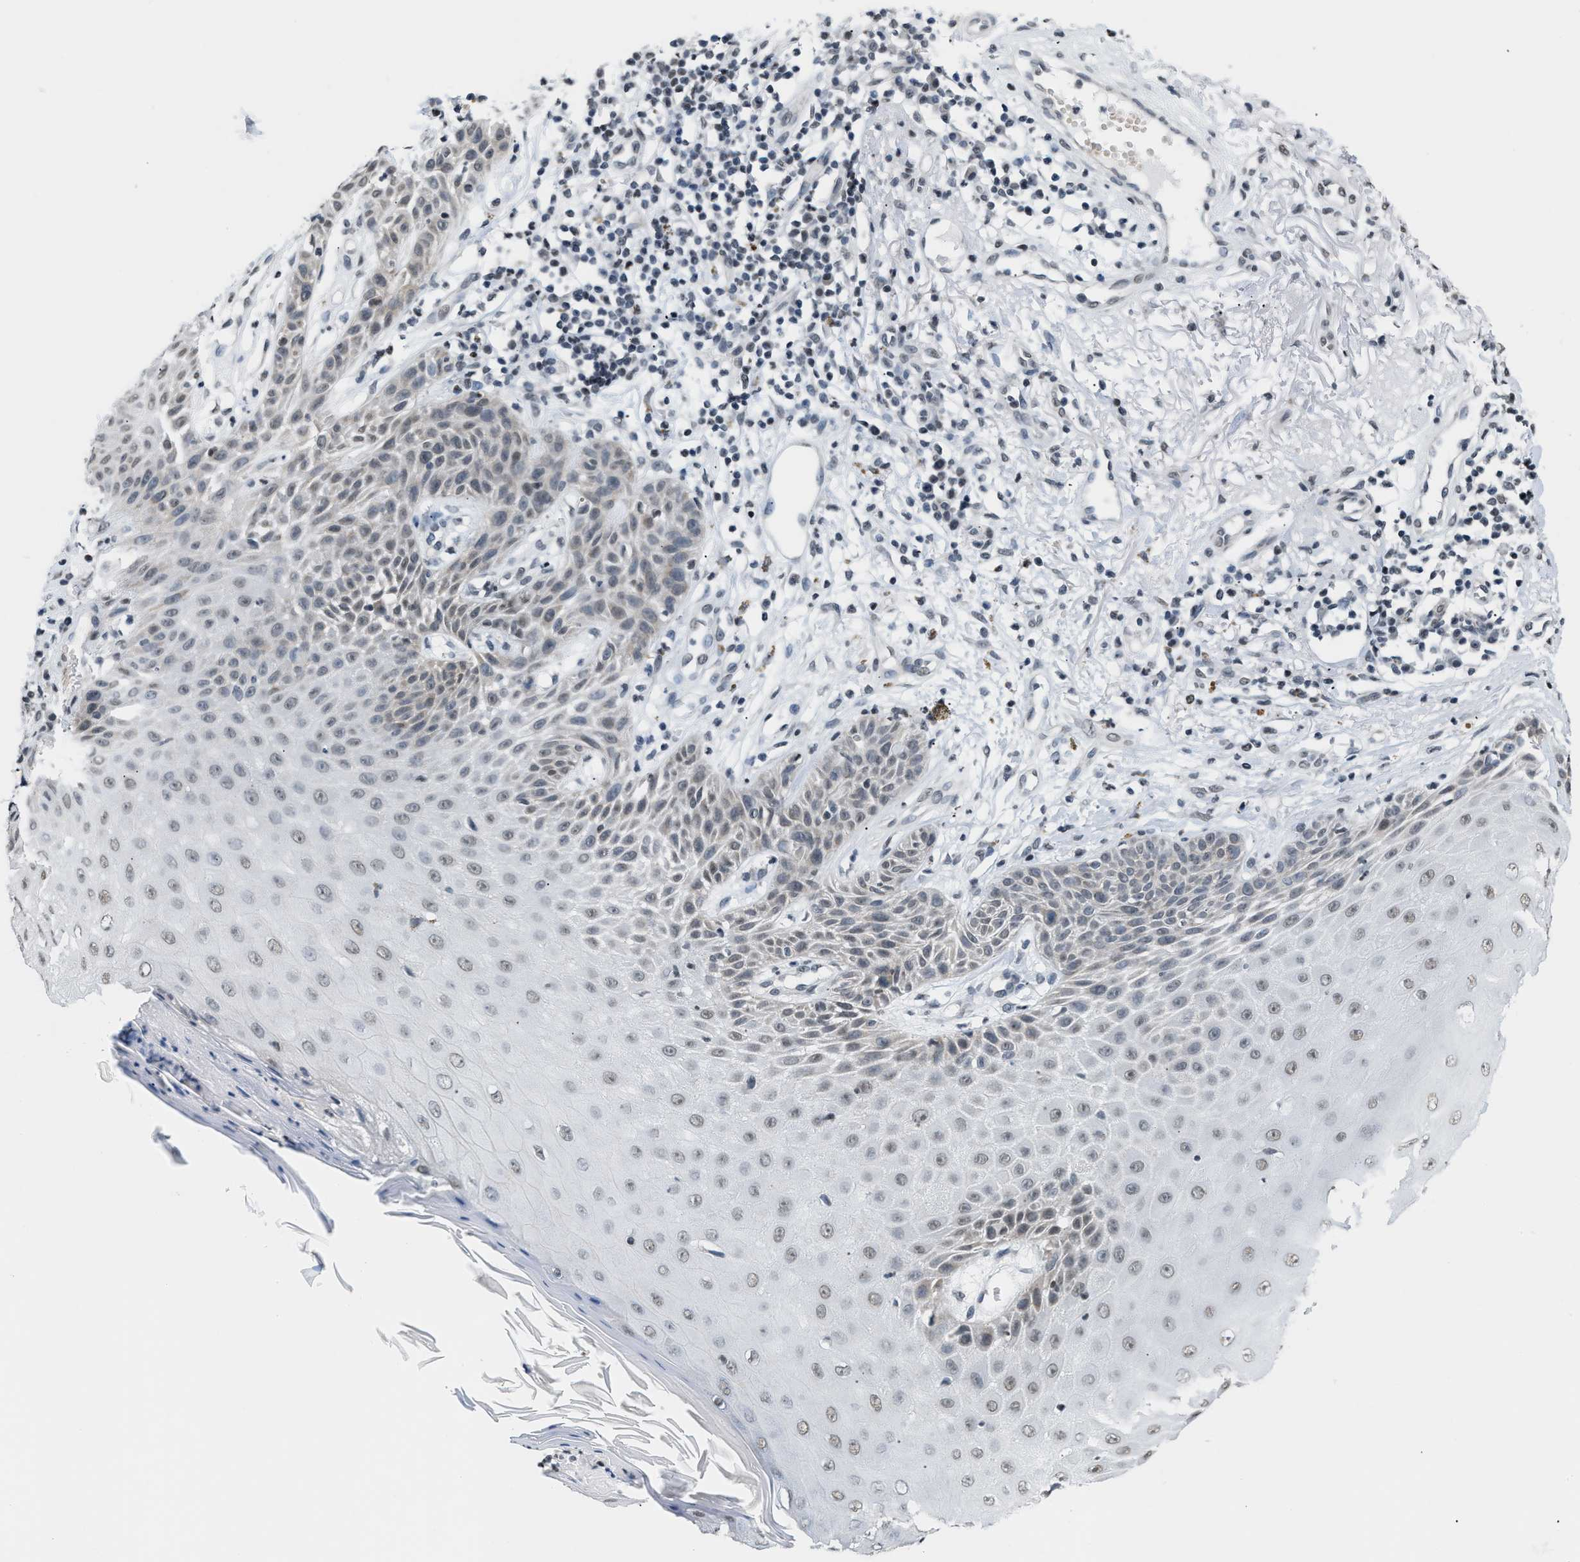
{"staining": {"intensity": "weak", "quantity": "<25%", "location": "cytoplasmic/membranous,nuclear"}, "tissue": "skin cancer", "cell_type": "Tumor cells", "image_type": "cancer", "snomed": [{"axis": "morphology", "description": "Normal tissue, NOS"}, {"axis": "morphology", "description": "Basal cell carcinoma"}, {"axis": "topography", "description": "Skin"}], "caption": "Skin cancer was stained to show a protein in brown. There is no significant expression in tumor cells.", "gene": "RAF1", "patient": {"sex": "male", "age": 79}}